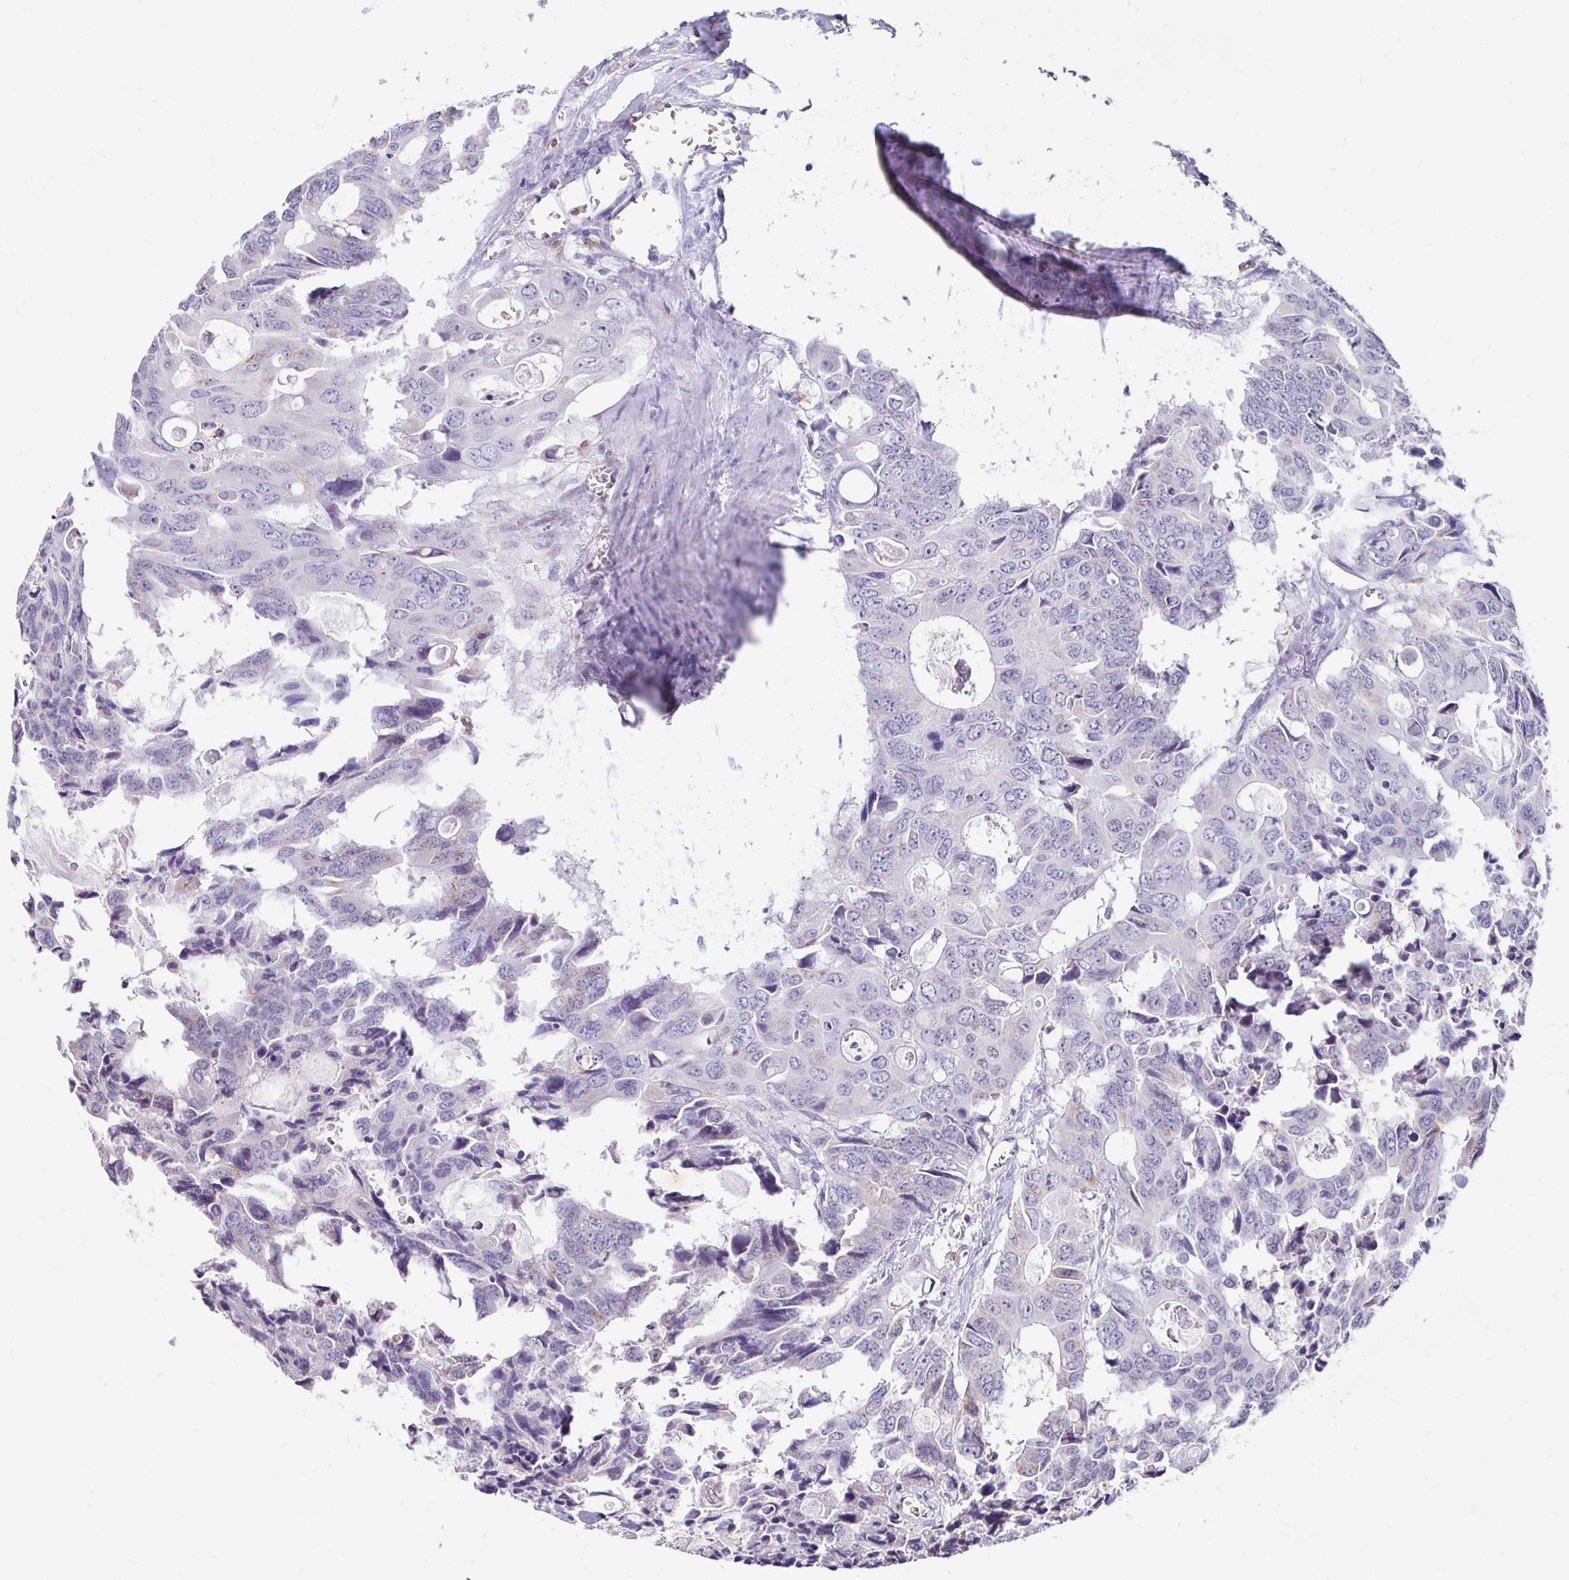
{"staining": {"intensity": "negative", "quantity": "none", "location": "none"}, "tissue": "colorectal cancer", "cell_type": "Tumor cells", "image_type": "cancer", "snomed": [{"axis": "morphology", "description": "Adenocarcinoma, NOS"}, {"axis": "topography", "description": "Rectum"}], "caption": "Protein analysis of colorectal cancer (adenocarcinoma) exhibits no significant staining in tumor cells. (Brightfield microscopy of DAB (3,3'-diaminobenzidine) immunohistochemistry at high magnification).", "gene": "GK2", "patient": {"sex": "male", "age": 76}}